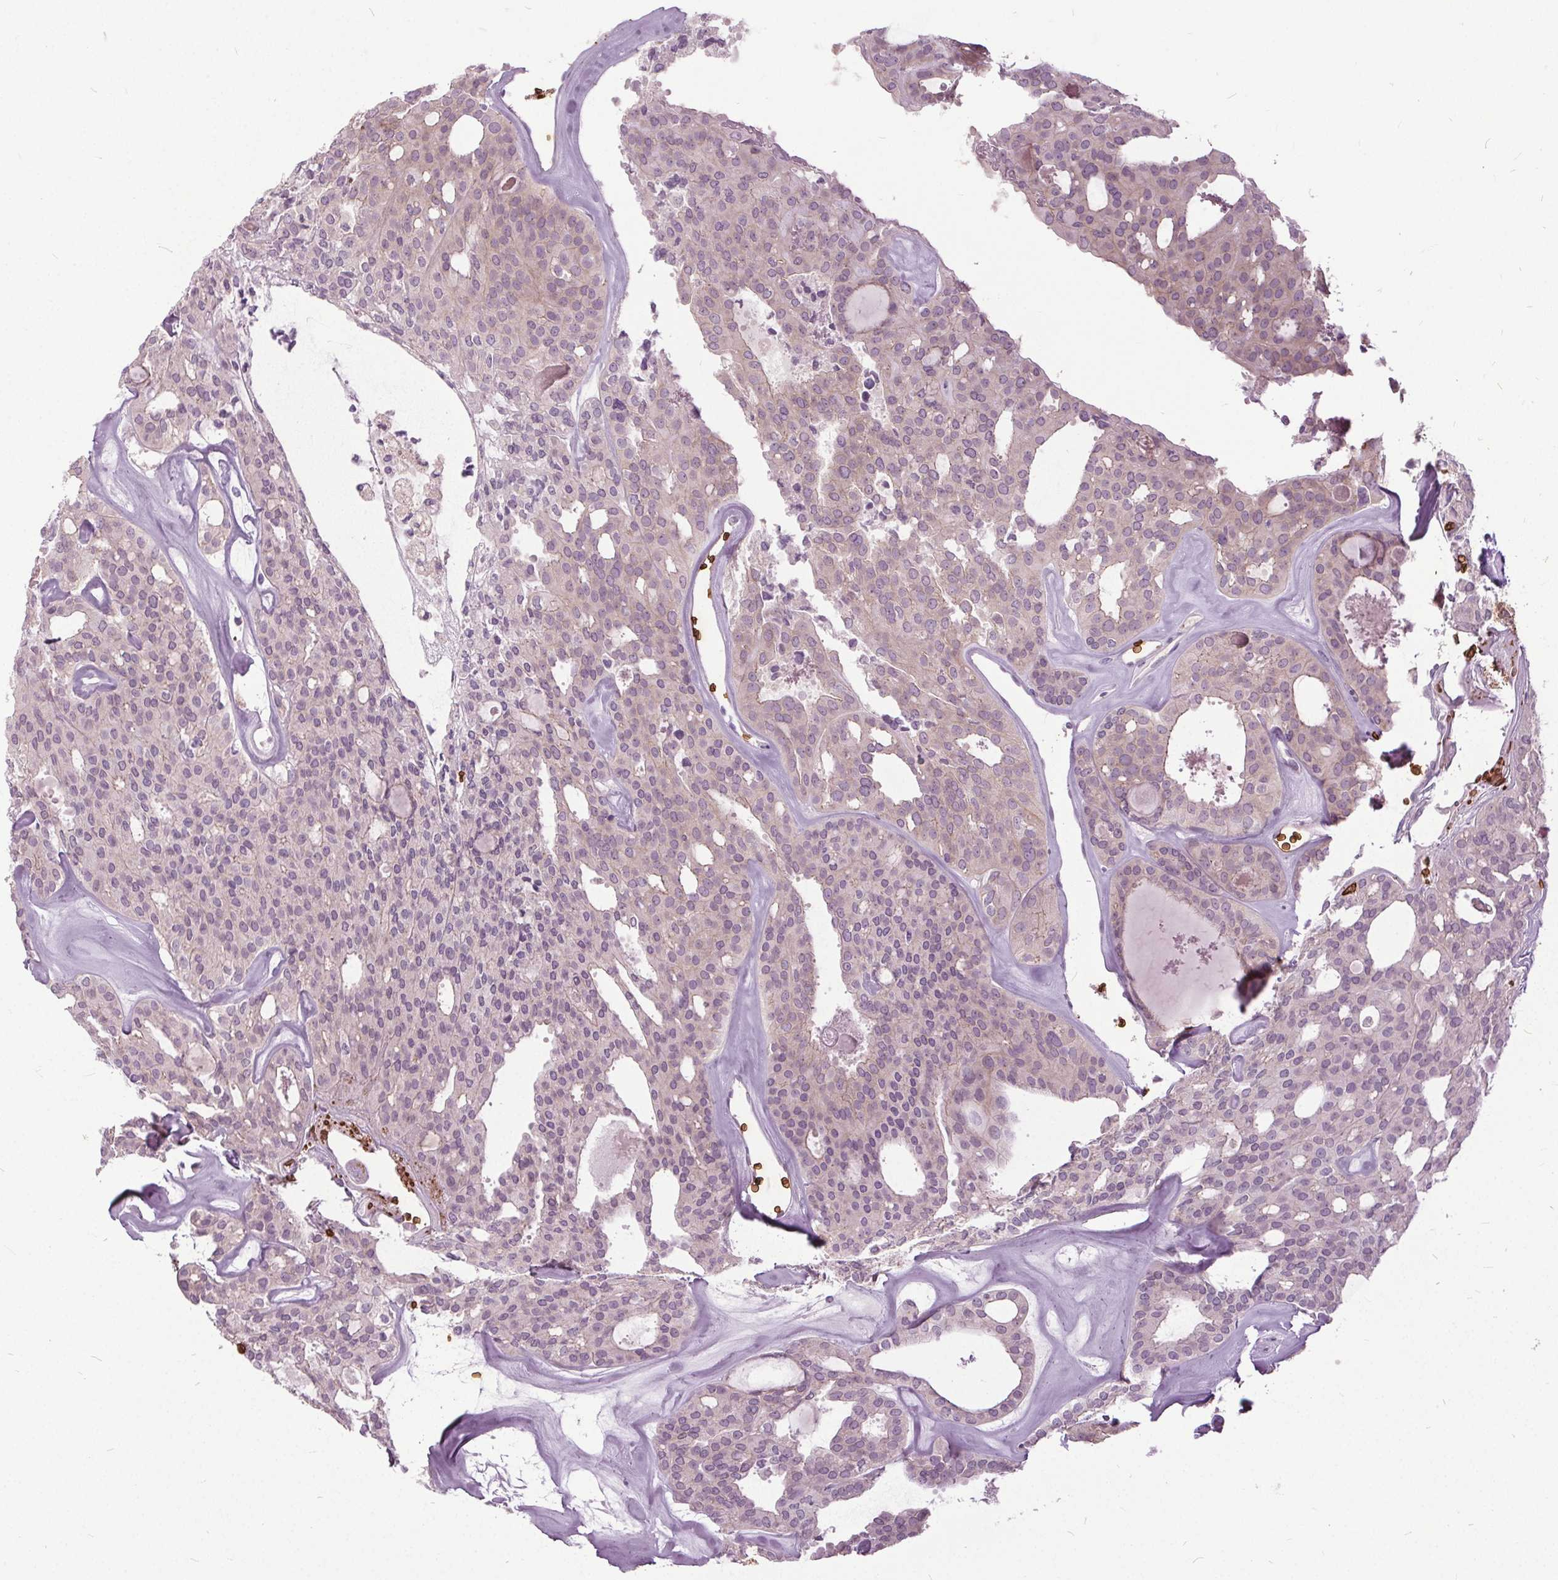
{"staining": {"intensity": "negative", "quantity": "none", "location": "none"}, "tissue": "thyroid cancer", "cell_type": "Tumor cells", "image_type": "cancer", "snomed": [{"axis": "morphology", "description": "Follicular adenoma carcinoma, NOS"}, {"axis": "topography", "description": "Thyroid gland"}], "caption": "There is no significant staining in tumor cells of thyroid cancer (follicular adenoma carcinoma).", "gene": "SLC4A1", "patient": {"sex": "male", "age": 75}}